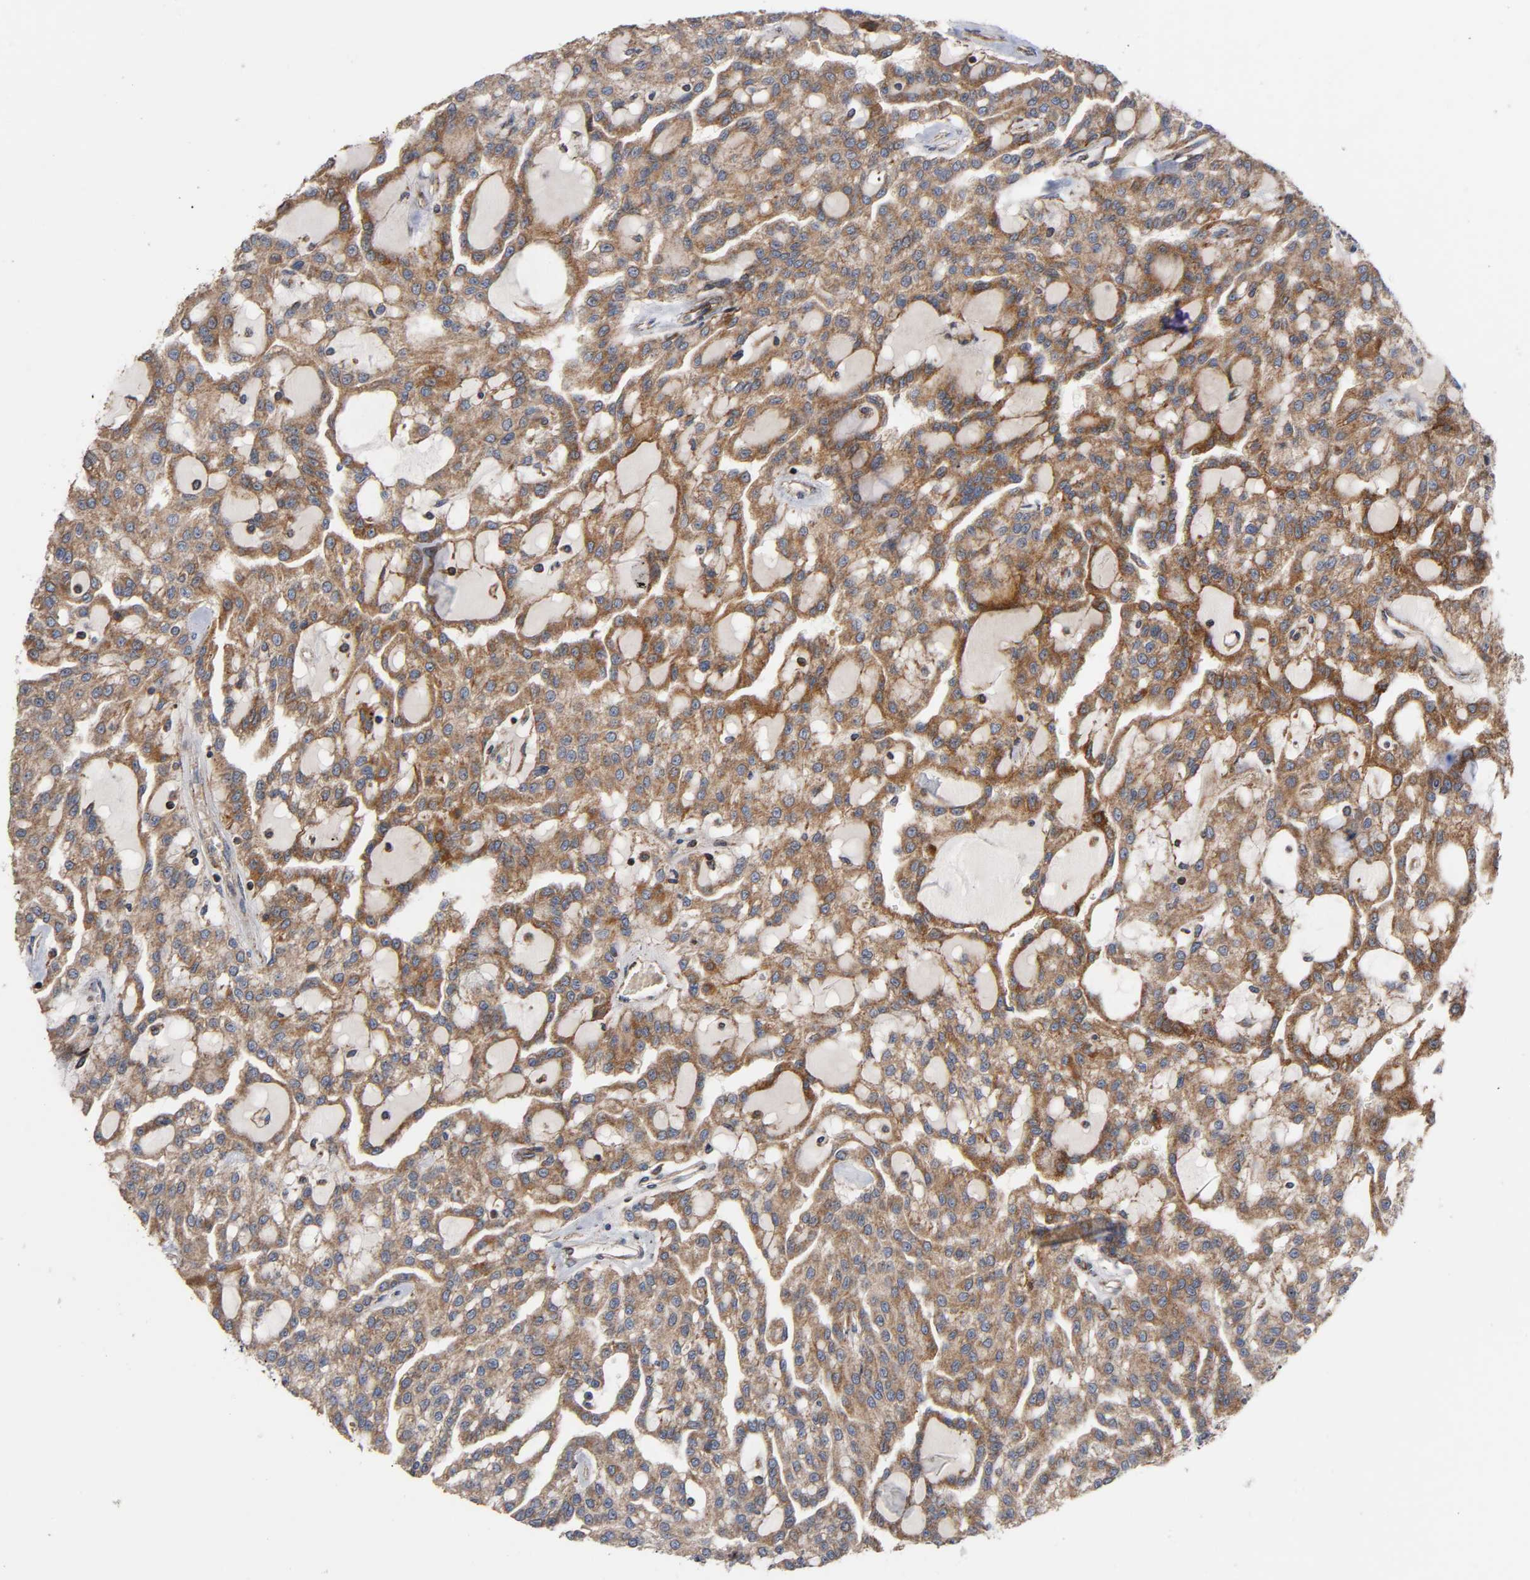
{"staining": {"intensity": "moderate", "quantity": "25%-75%", "location": "cytoplasmic/membranous"}, "tissue": "renal cancer", "cell_type": "Tumor cells", "image_type": "cancer", "snomed": [{"axis": "morphology", "description": "Adenocarcinoma, NOS"}, {"axis": "topography", "description": "Kidney"}], "caption": "Immunohistochemical staining of renal adenocarcinoma exhibits moderate cytoplasmic/membranous protein positivity in about 25%-75% of tumor cells.", "gene": "MAP3K1", "patient": {"sex": "male", "age": 63}}